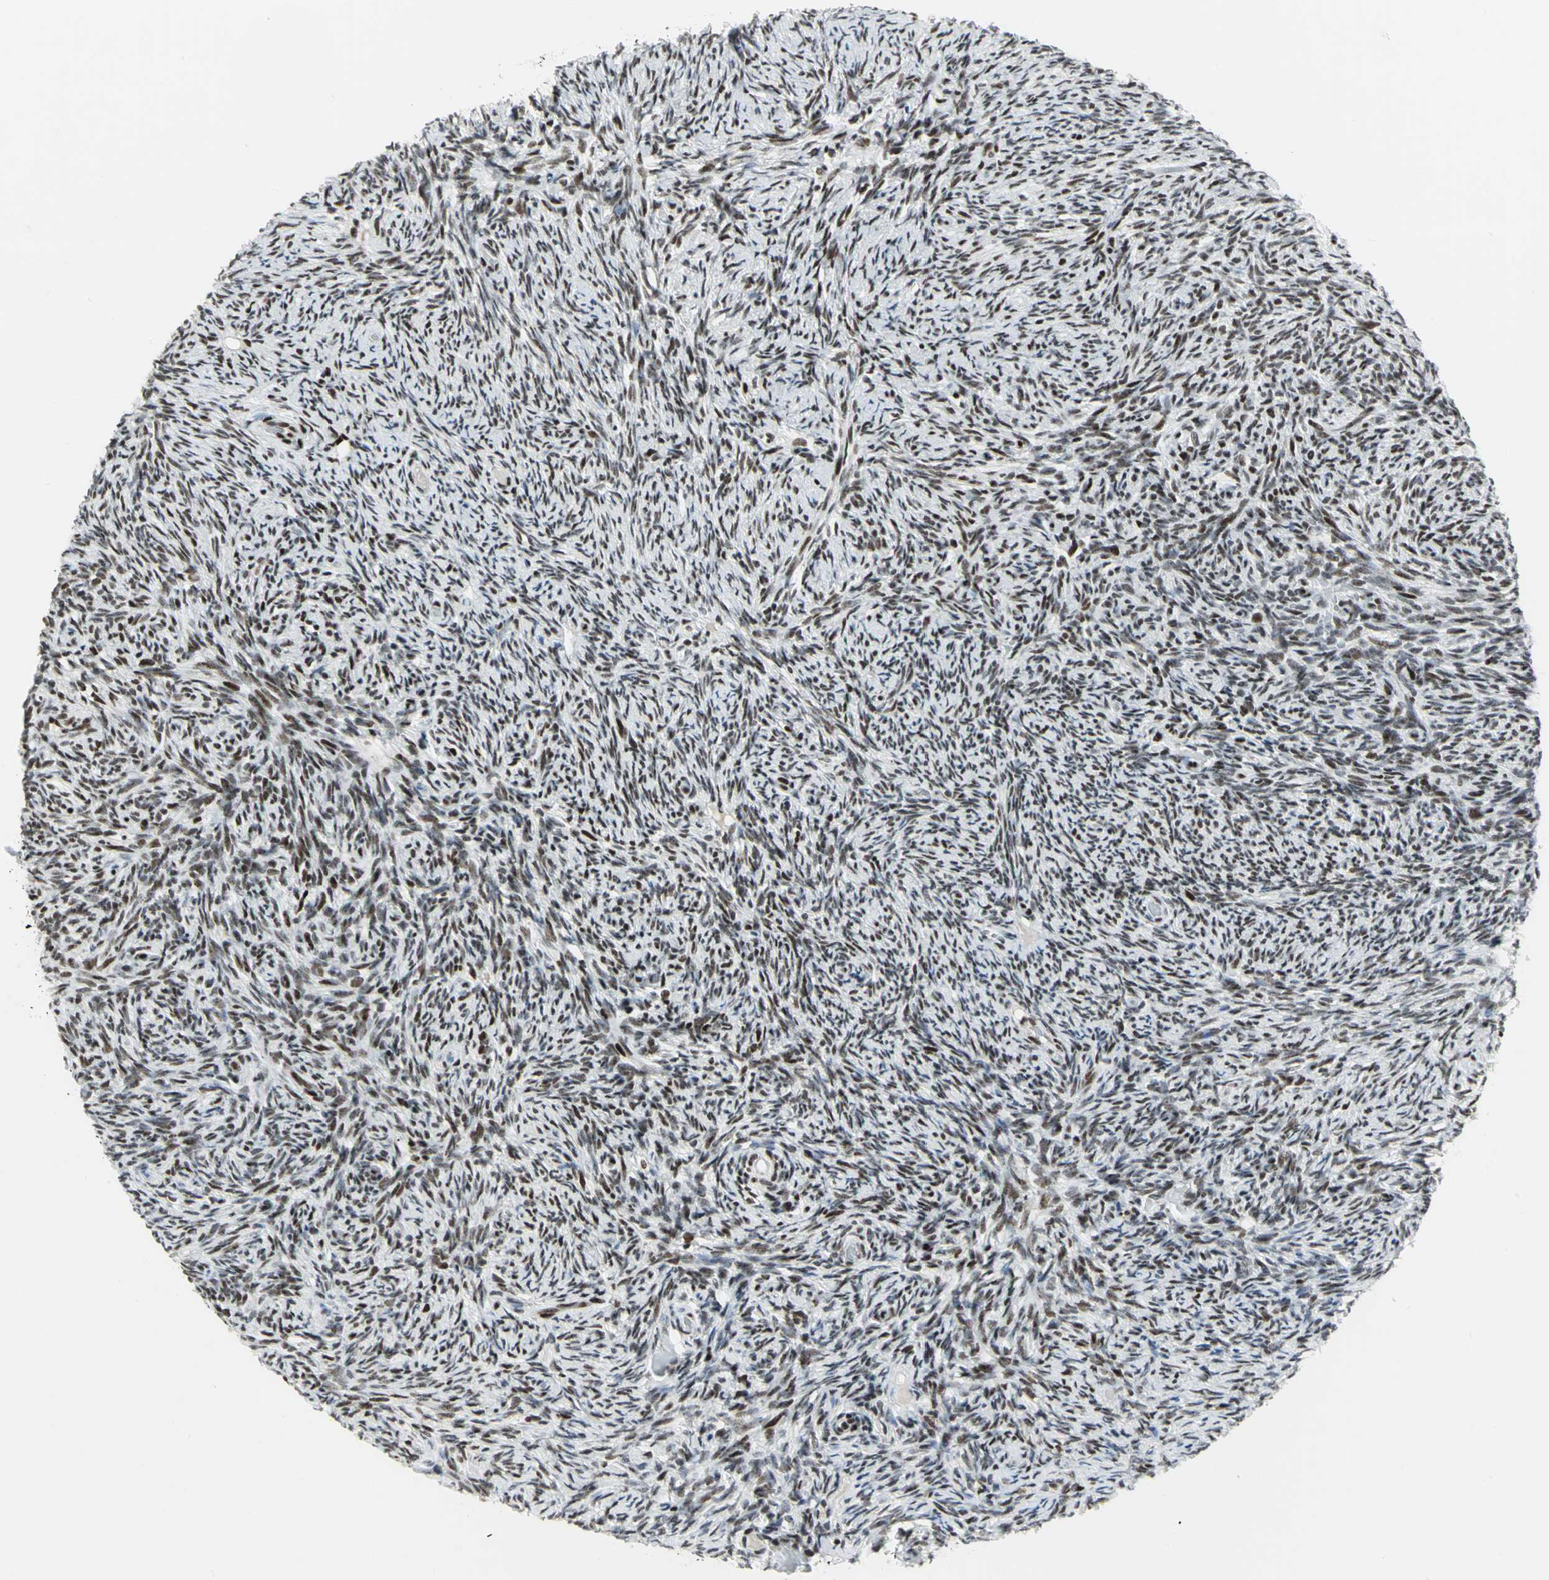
{"staining": {"intensity": "moderate", "quantity": ">75%", "location": "nuclear"}, "tissue": "ovary", "cell_type": "Ovarian stroma cells", "image_type": "normal", "snomed": [{"axis": "morphology", "description": "Normal tissue, NOS"}, {"axis": "topography", "description": "Ovary"}], "caption": "Brown immunohistochemical staining in normal ovary shows moderate nuclear expression in approximately >75% of ovarian stroma cells.", "gene": "SMARCA4", "patient": {"sex": "female", "age": 60}}